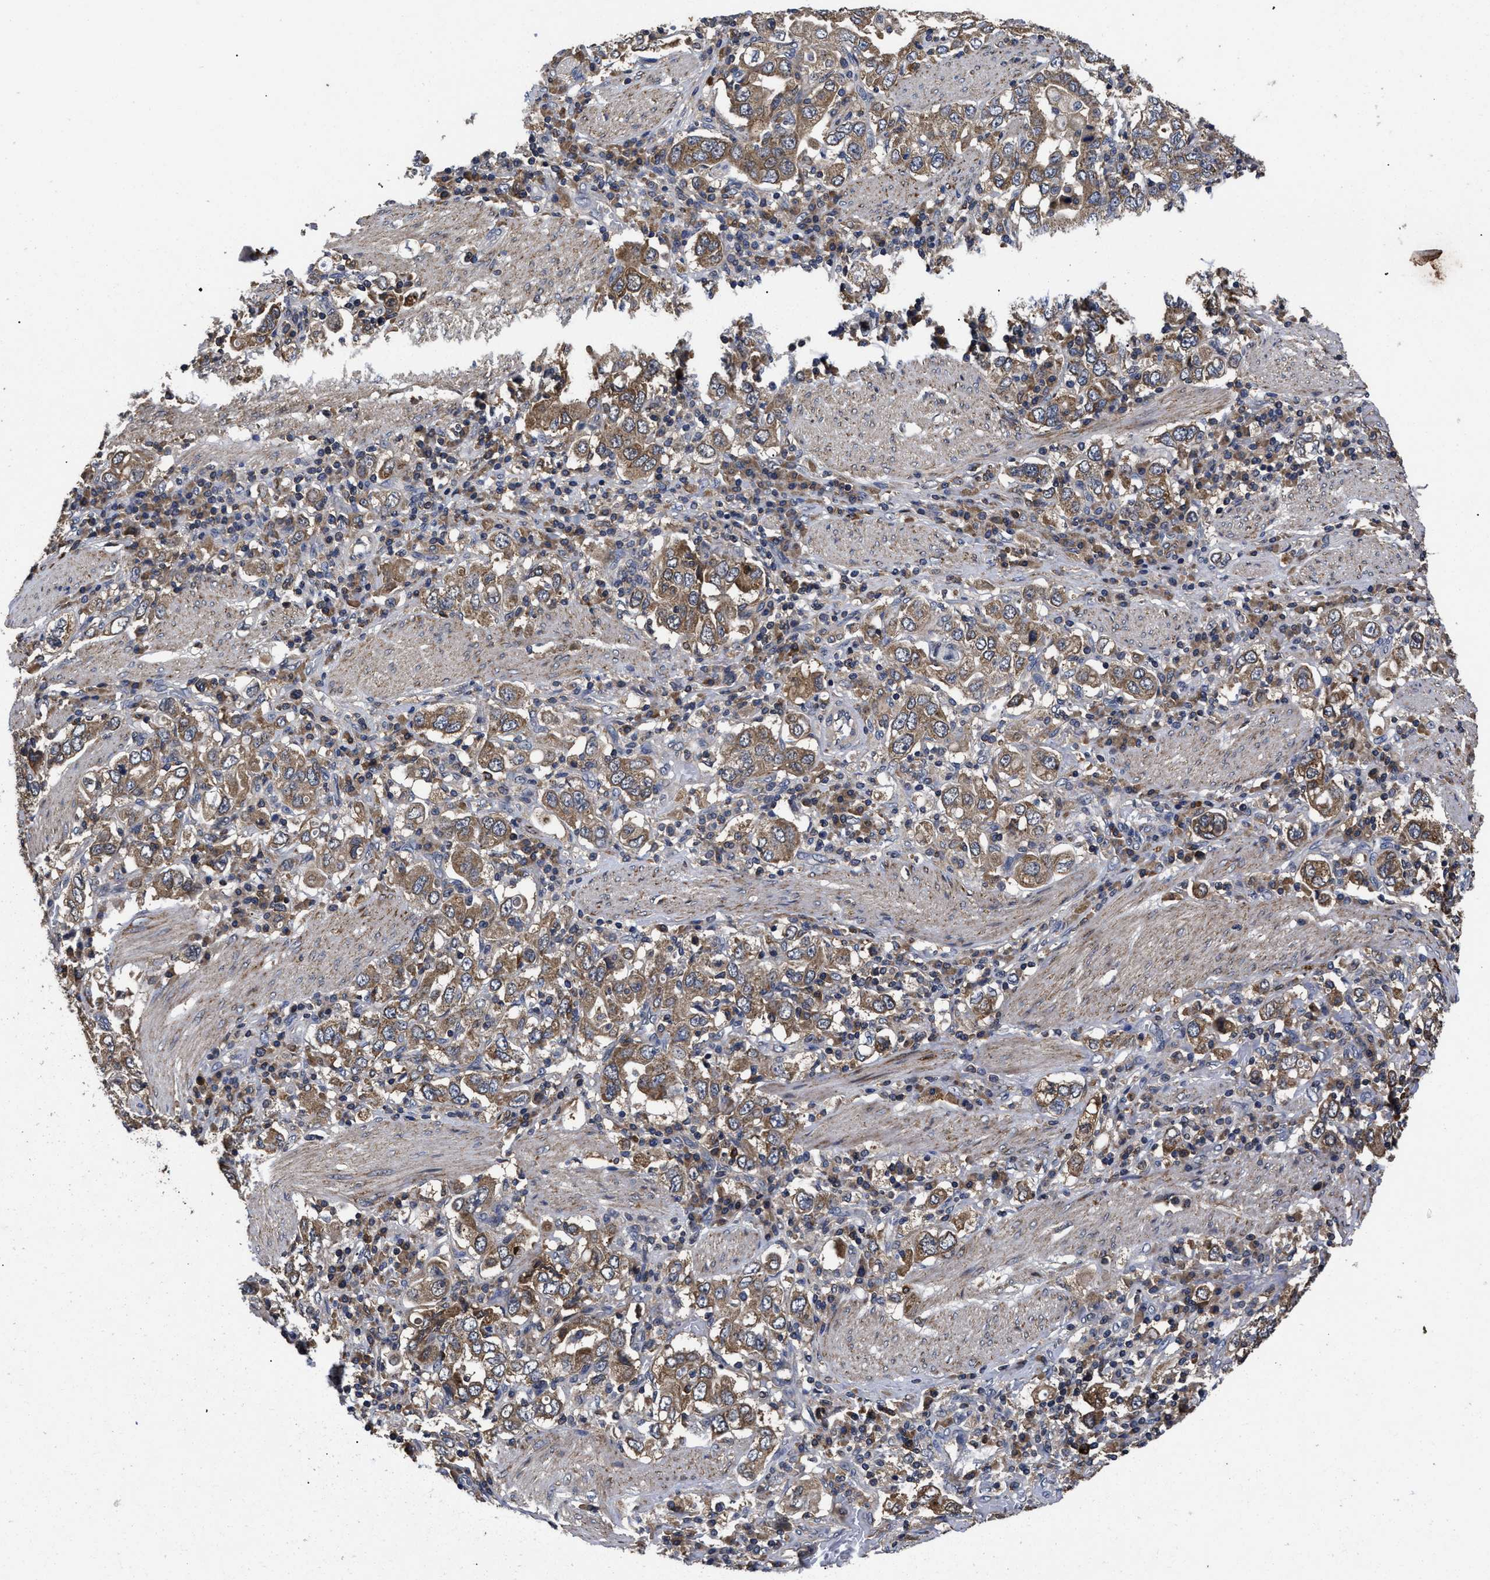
{"staining": {"intensity": "moderate", "quantity": ">75%", "location": "cytoplasmic/membranous"}, "tissue": "stomach cancer", "cell_type": "Tumor cells", "image_type": "cancer", "snomed": [{"axis": "morphology", "description": "Adenocarcinoma, NOS"}, {"axis": "topography", "description": "Stomach, upper"}], "caption": "A high-resolution image shows IHC staining of adenocarcinoma (stomach), which displays moderate cytoplasmic/membranous expression in approximately >75% of tumor cells. The staining was performed using DAB (3,3'-diaminobenzidine), with brown indicating positive protein expression. Nuclei are stained blue with hematoxylin.", "gene": "LRRC3", "patient": {"sex": "male", "age": 62}}